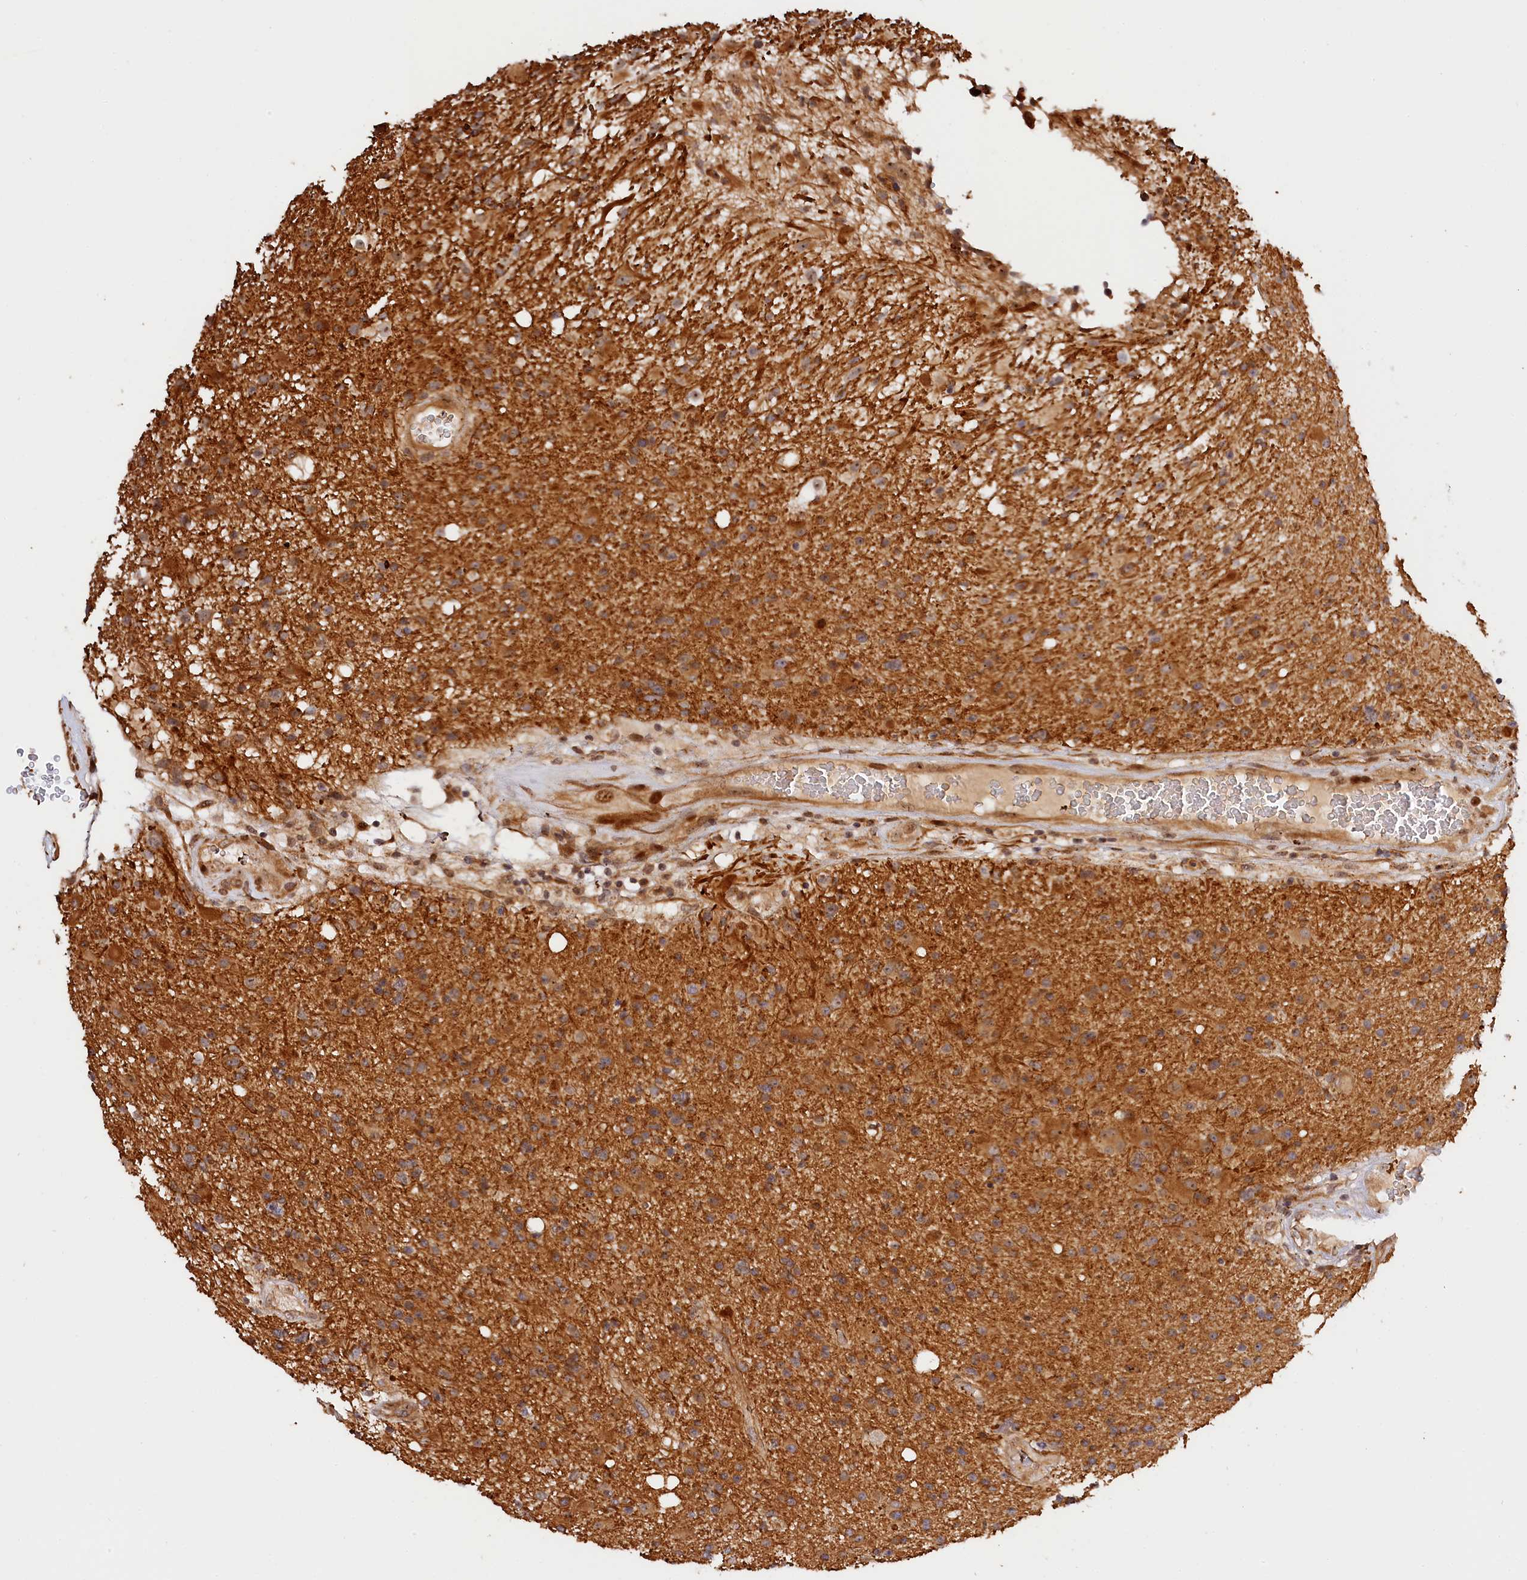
{"staining": {"intensity": "strong", "quantity": ">75%", "location": "cytoplasmic/membranous"}, "tissue": "glioma", "cell_type": "Tumor cells", "image_type": "cancer", "snomed": [{"axis": "morphology", "description": "Glioma, malignant, High grade"}, {"axis": "topography", "description": "Brain"}], "caption": "Approximately >75% of tumor cells in human high-grade glioma (malignant) show strong cytoplasmic/membranous protein positivity as visualized by brown immunohistochemical staining.", "gene": "ANKRD24", "patient": {"sex": "male", "age": 33}}